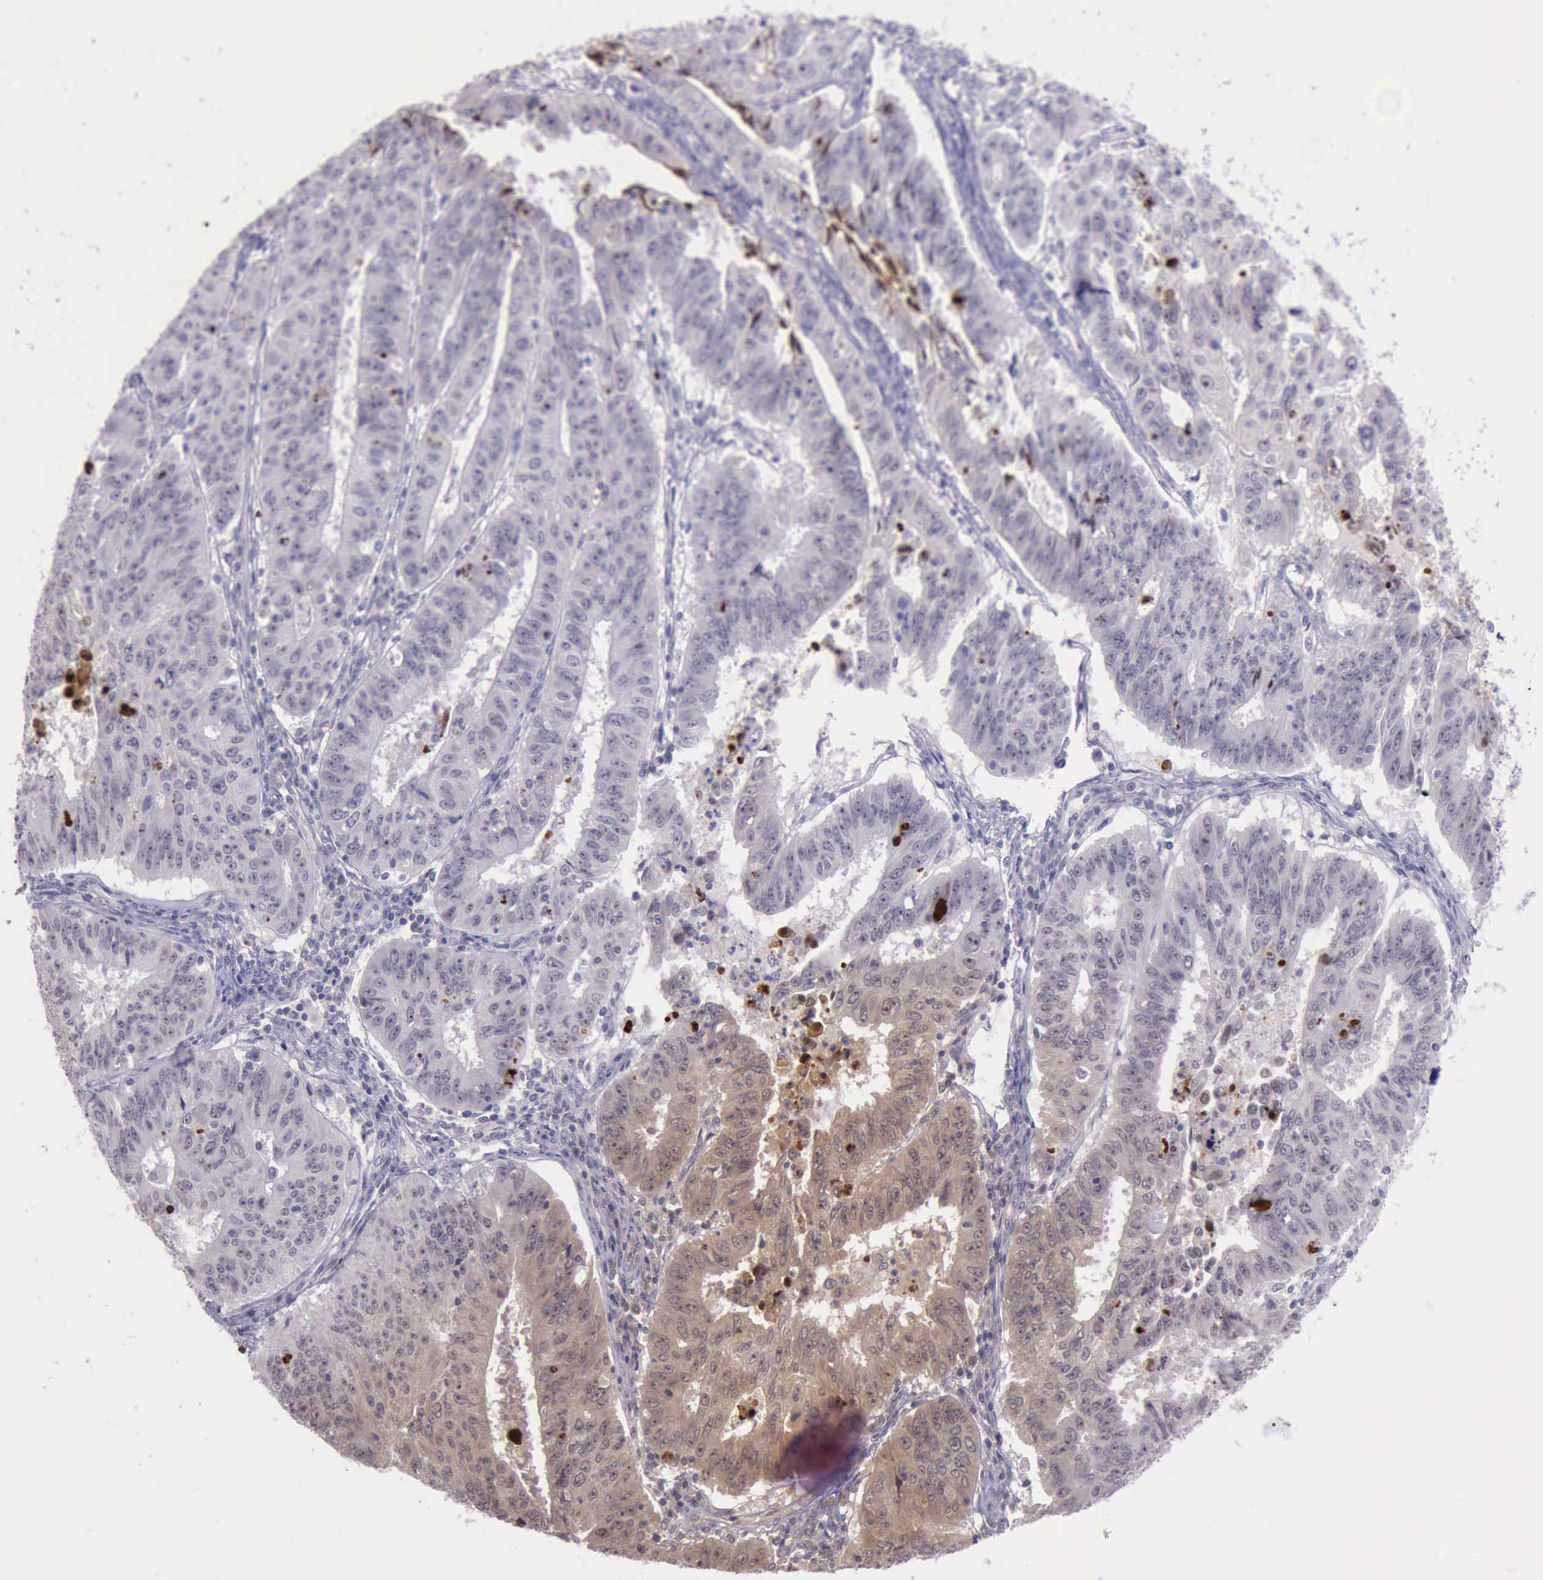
{"staining": {"intensity": "strong", "quantity": "<25%", "location": "nuclear"}, "tissue": "endometrial cancer", "cell_type": "Tumor cells", "image_type": "cancer", "snomed": [{"axis": "morphology", "description": "Adenocarcinoma, NOS"}, {"axis": "topography", "description": "Endometrium"}], "caption": "Immunohistochemistry (IHC) (DAB (3,3'-diaminobenzidine)) staining of adenocarcinoma (endometrial) exhibits strong nuclear protein positivity in approximately <25% of tumor cells.", "gene": "PARP1", "patient": {"sex": "female", "age": 42}}